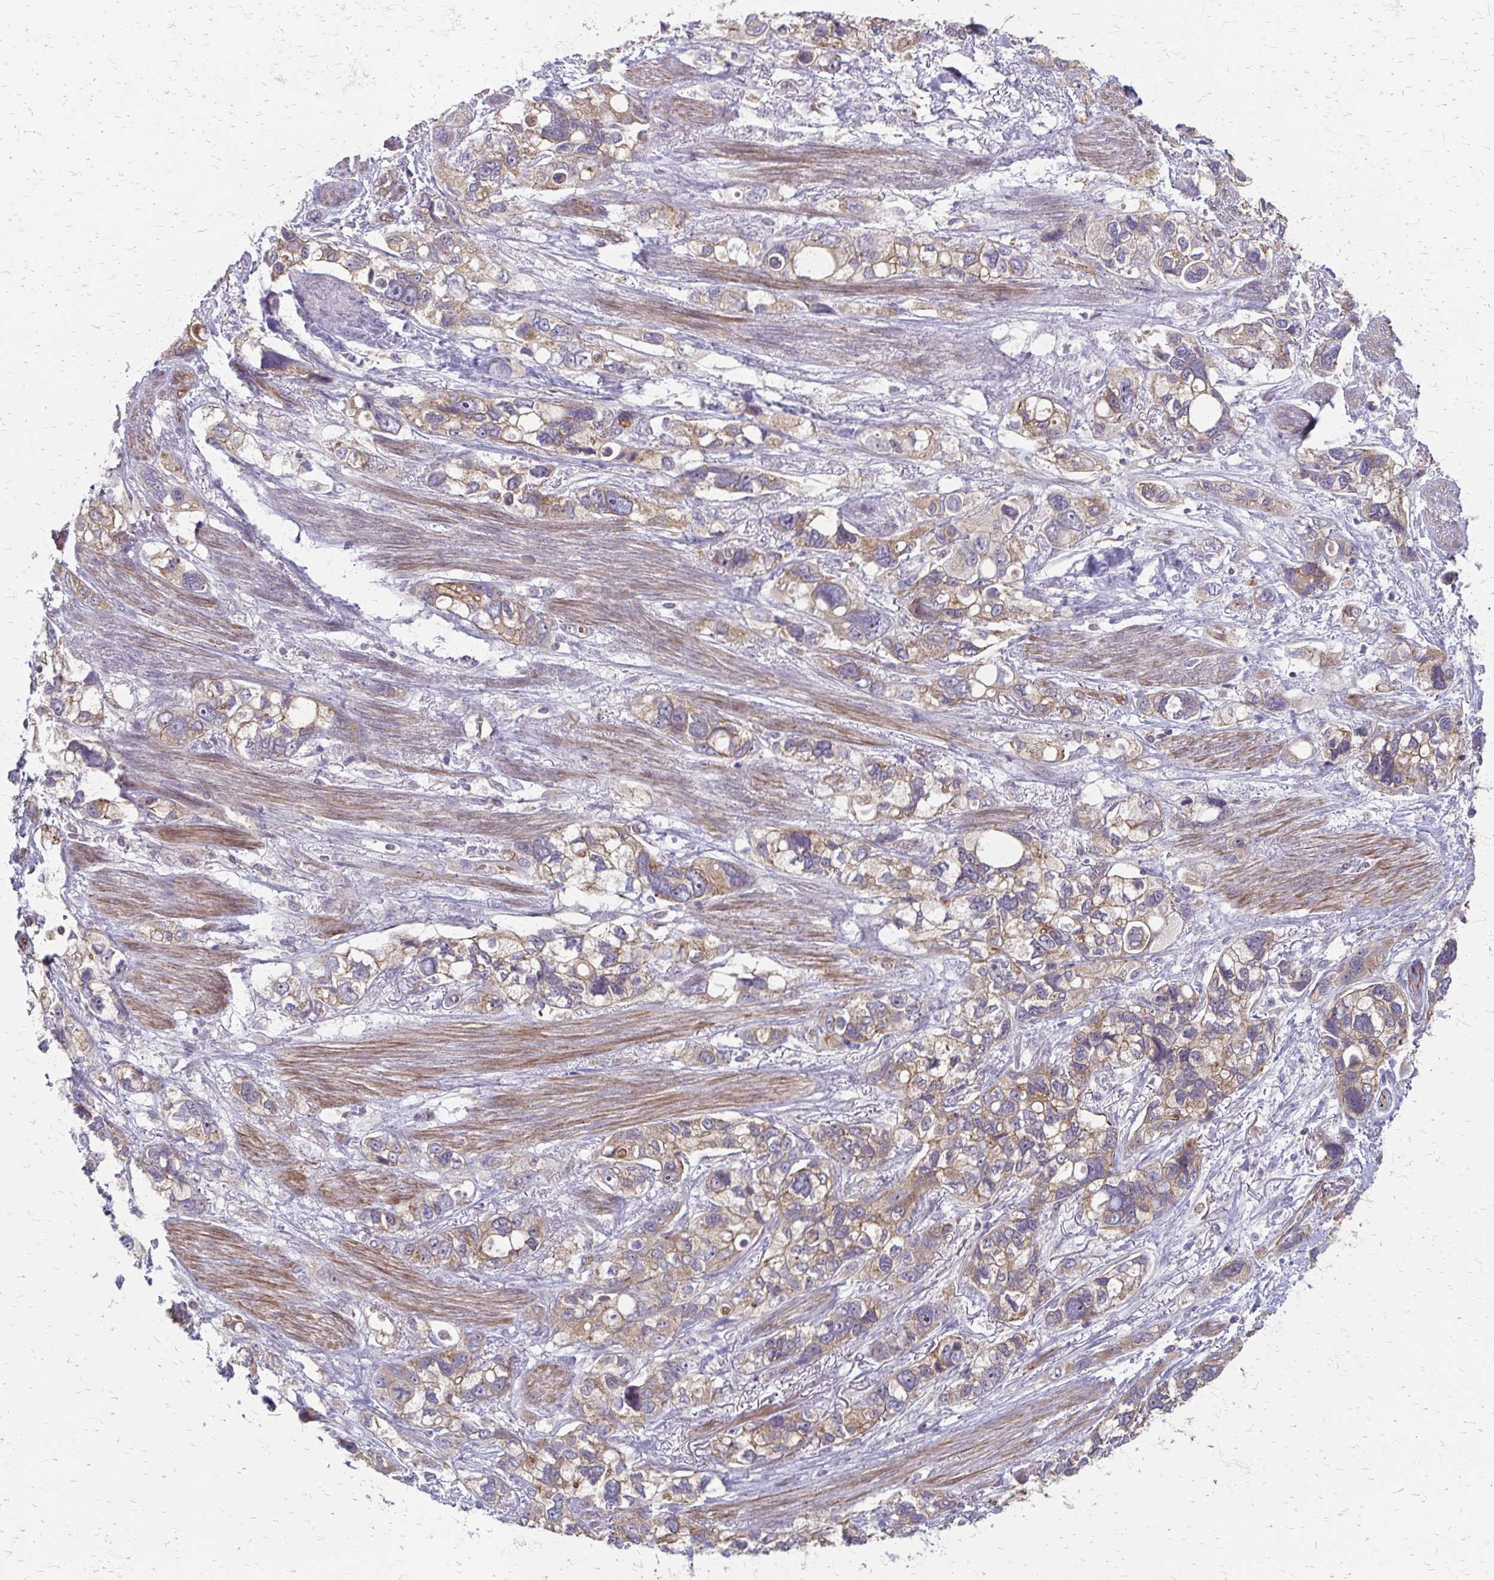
{"staining": {"intensity": "moderate", "quantity": ">75%", "location": "cytoplasmic/membranous"}, "tissue": "stomach cancer", "cell_type": "Tumor cells", "image_type": "cancer", "snomed": [{"axis": "morphology", "description": "Adenocarcinoma, NOS"}, {"axis": "topography", "description": "Stomach, upper"}], "caption": "About >75% of tumor cells in human stomach cancer (adenocarcinoma) exhibit moderate cytoplasmic/membranous protein staining as visualized by brown immunohistochemical staining.", "gene": "ZNF383", "patient": {"sex": "female", "age": 81}}